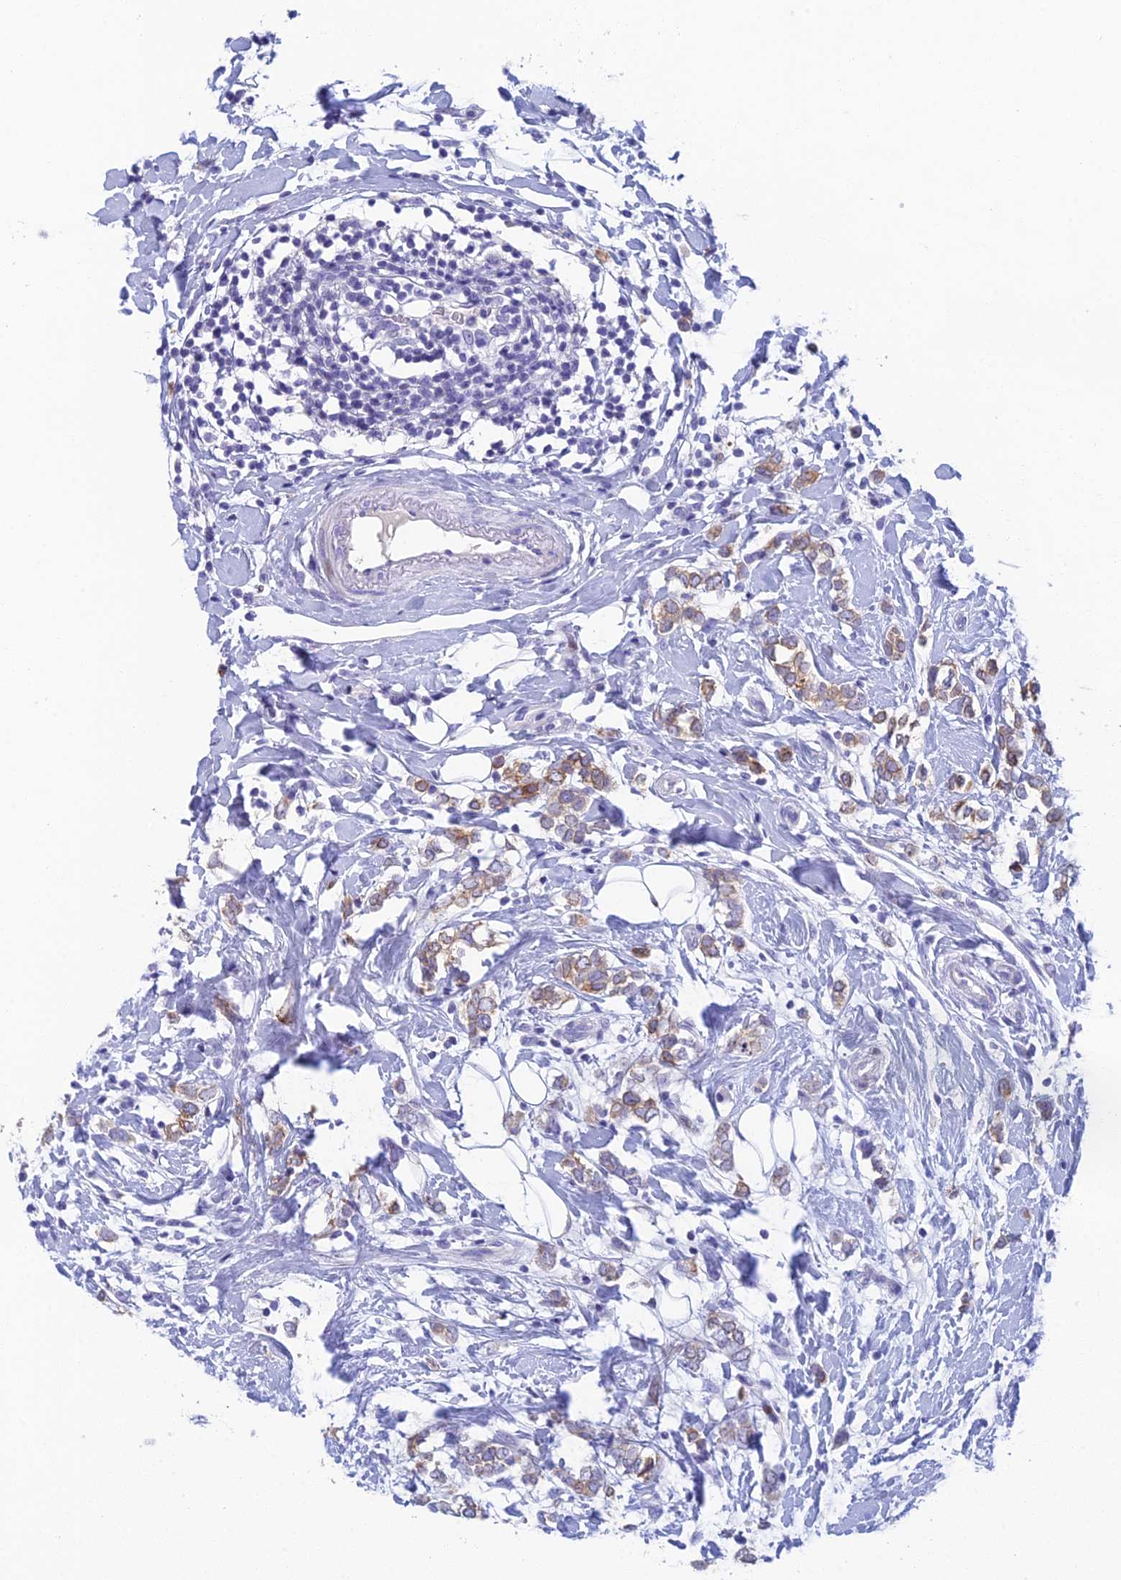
{"staining": {"intensity": "weak", "quantity": ">75%", "location": "cytoplasmic/membranous"}, "tissue": "breast cancer", "cell_type": "Tumor cells", "image_type": "cancer", "snomed": [{"axis": "morphology", "description": "Normal tissue, NOS"}, {"axis": "morphology", "description": "Lobular carcinoma"}, {"axis": "topography", "description": "Breast"}], "caption": "Protein staining of breast cancer tissue shows weak cytoplasmic/membranous staining in about >75% of tumor cells.", "gene": "REXO5", "patient": {"sex": "female", "age": 47}}